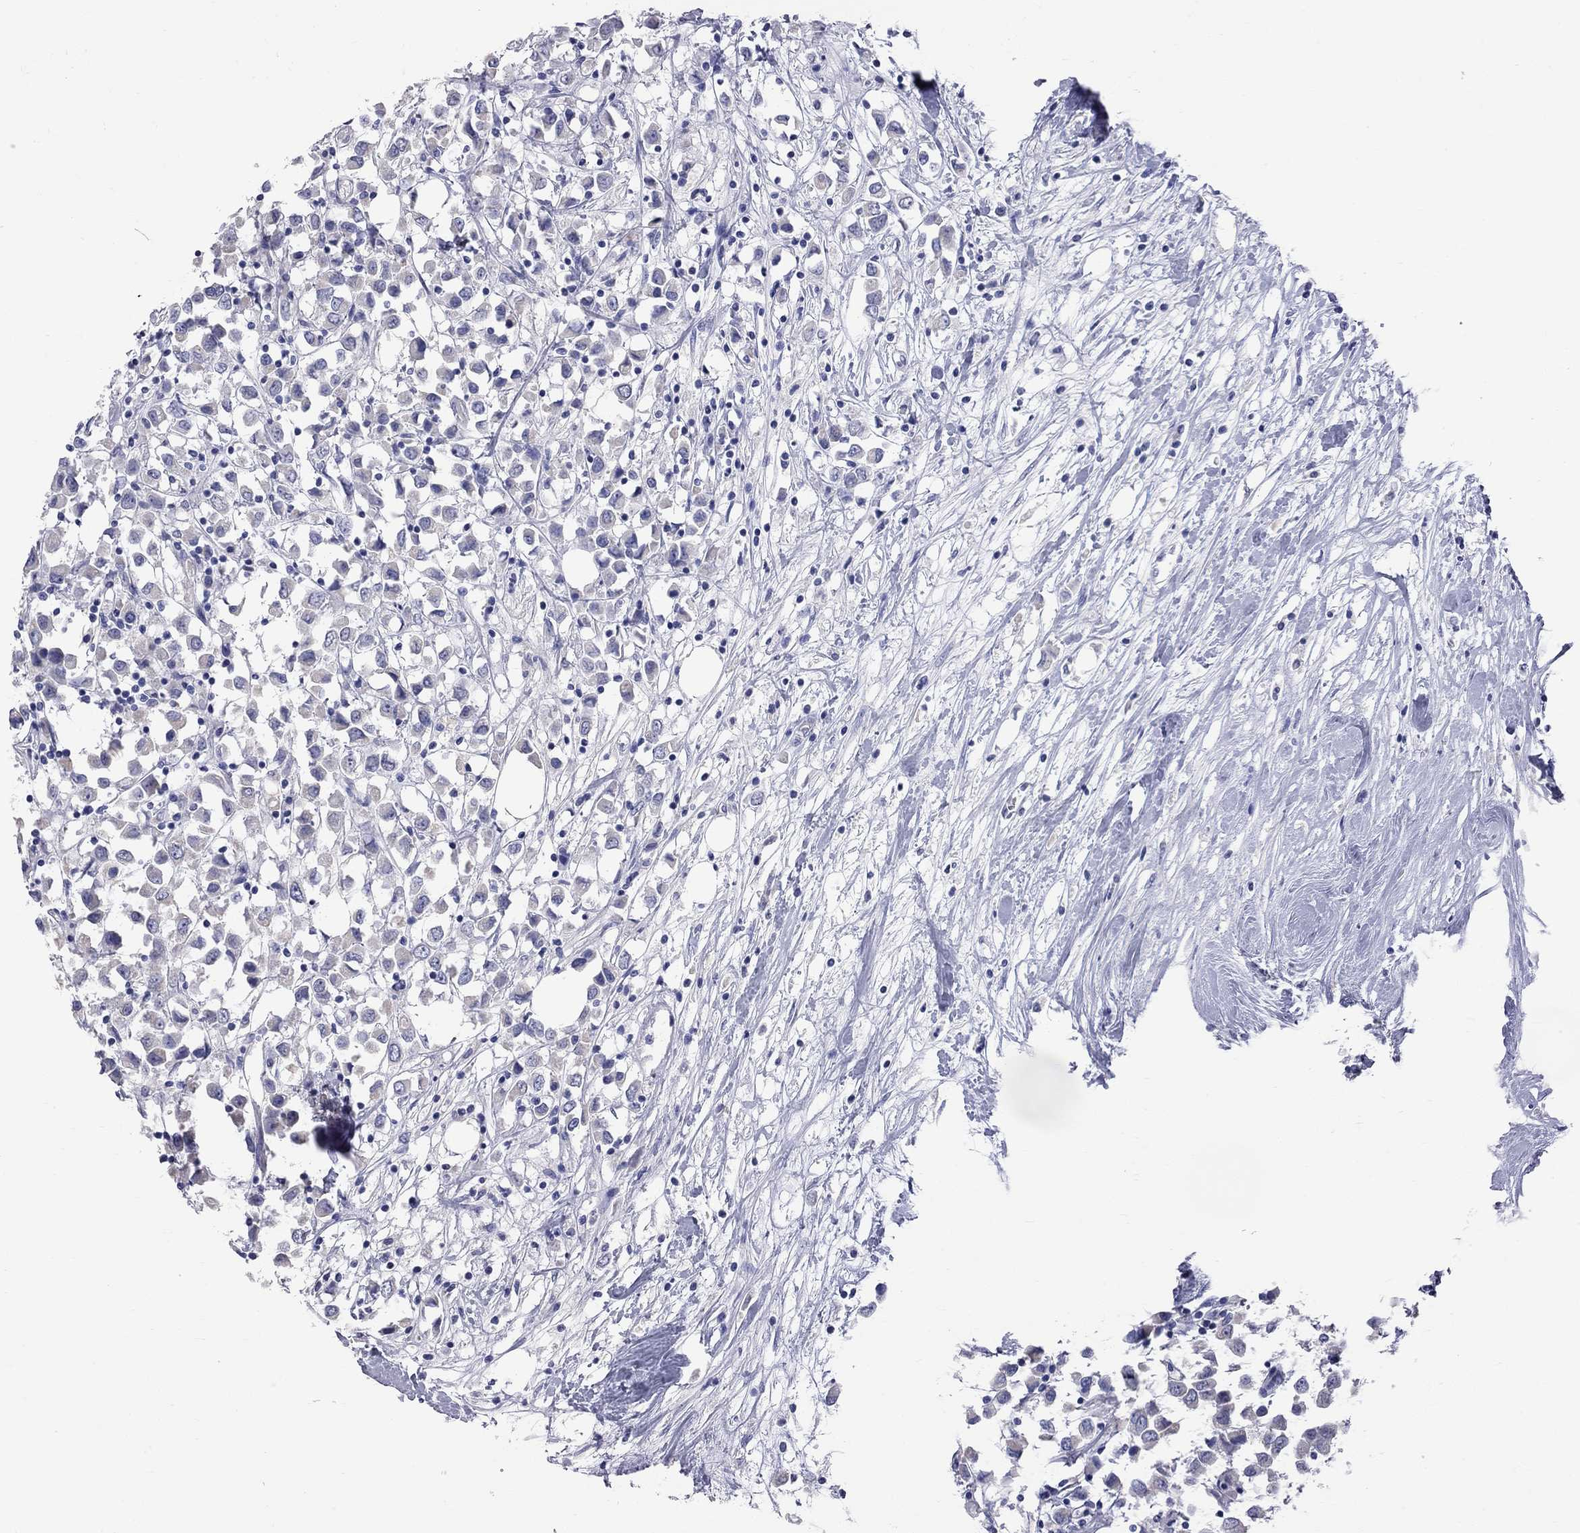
{"staining": {"intensity": "negative", "quantity": "none", "location": "none"}, "tissue": "breast cancer", "cell_type": "Tumor cells", "image_type": "cancer", "snomed": [{"axis": "morphology", "description": "Duct carcinoma"}, {"axis": "topography", "description": "Breast"}], "caption": "Immunohistochemical staining of breast cancer displays no significant expression in tumor cells.", "gene": "KCND2", "patient": {"sex": "female", "age": 61}}